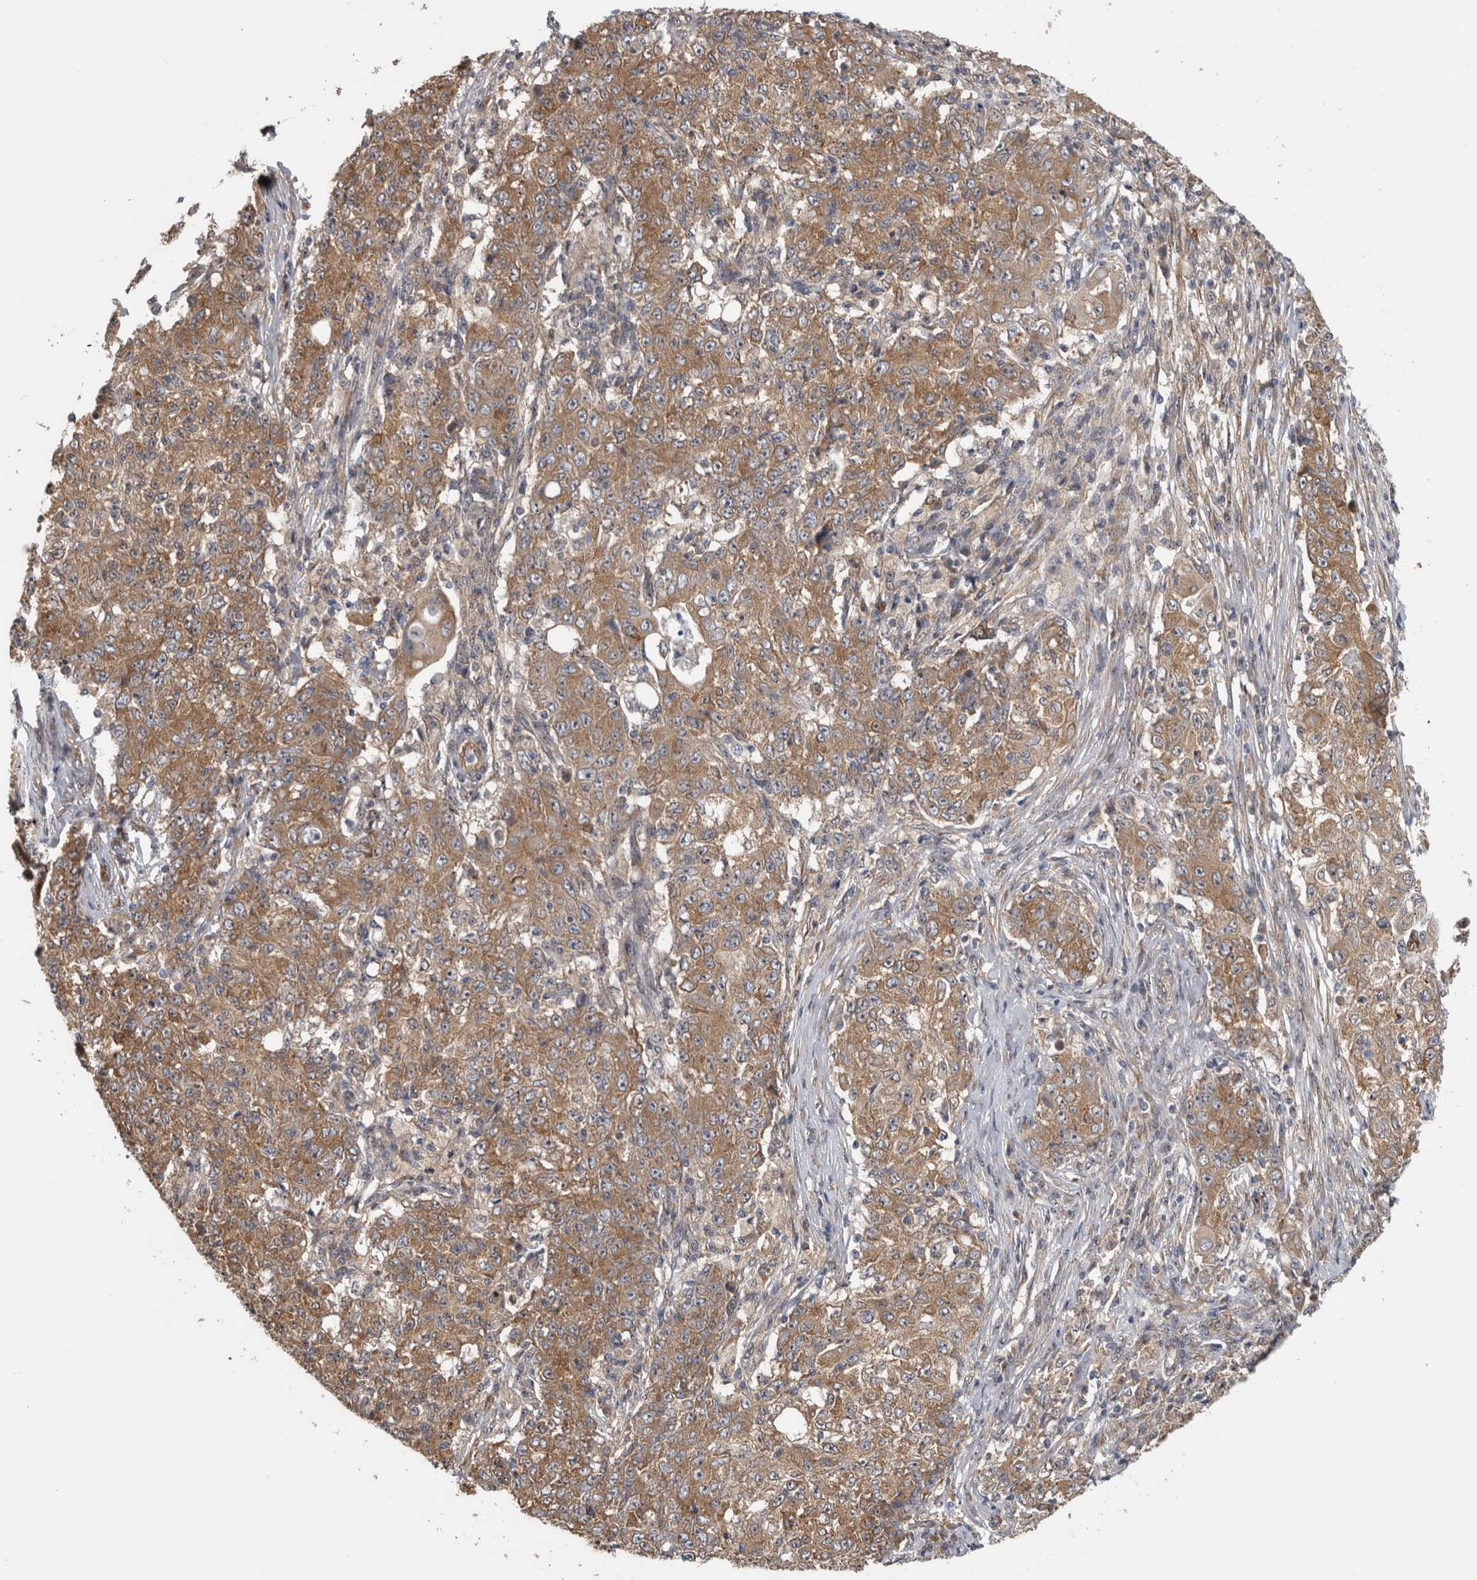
{"staining": {"intensity": "moderate", "quantity": ">75%", "location": "cytoplasmic/membranous"}, "tissue": "ovarian cancer", "cell_type": "Tumor cells", "image_type": "cancer", "snomed": [{"axis": "morphology", "description": "Carcinoma, endometroid"}, {"axis": "topography", "description": "Ovary"}], "caption": "Immunohistochemical staining of human endometroid carcinoma (ovarian) exhibits medium levels of moderate cytoplasmic/membranous protein staining in approximately >75% of tumor cells. The protein of interest is stained brown, and the nuclei are stained in blue (DAB (3,3'-diaminobenzidine) IHC with brightfield microscopy, high magnification).", "gene": "ATXN2", "patient": {"sex": "female", "age": 42}}